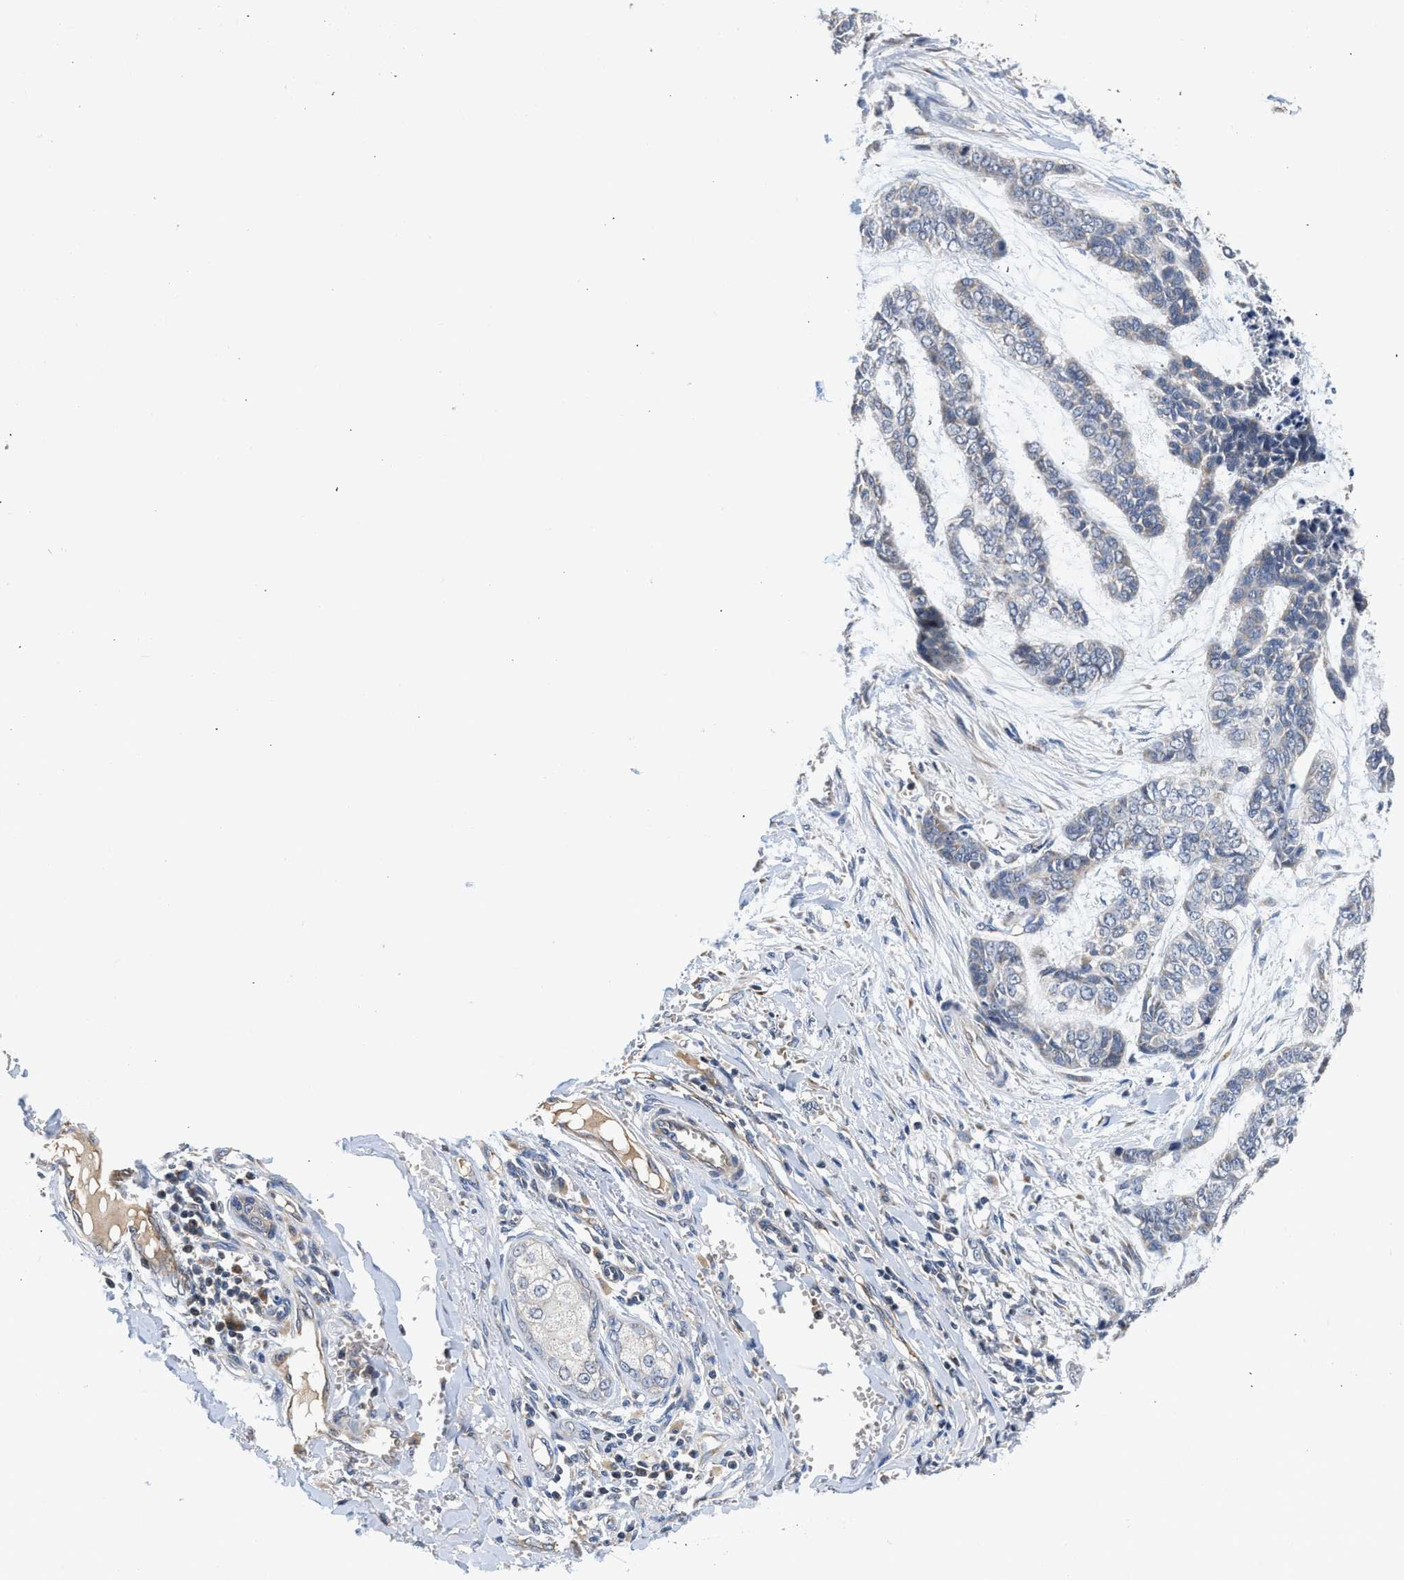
{"staining": {"intensity": "negative", "quantity": "none", "location": "none"}, "tissue": "skin cancer", "cell_type": "Tumor cells", "image_type": "cancer", "snomed": [{"axis": "morphology", "description": "Basal cell carcinoma"}, {"axis": "topography", "description": "Skin"}], "caption": "Micrograph shows no significant protein positivity in tumor cells of skin basal cell carcinoma. (Brightfield microscopy of DAB immunohistochemistry at high magnification).", "gene": "PIM1", "patient": {"sex": "female", "age": 64}}